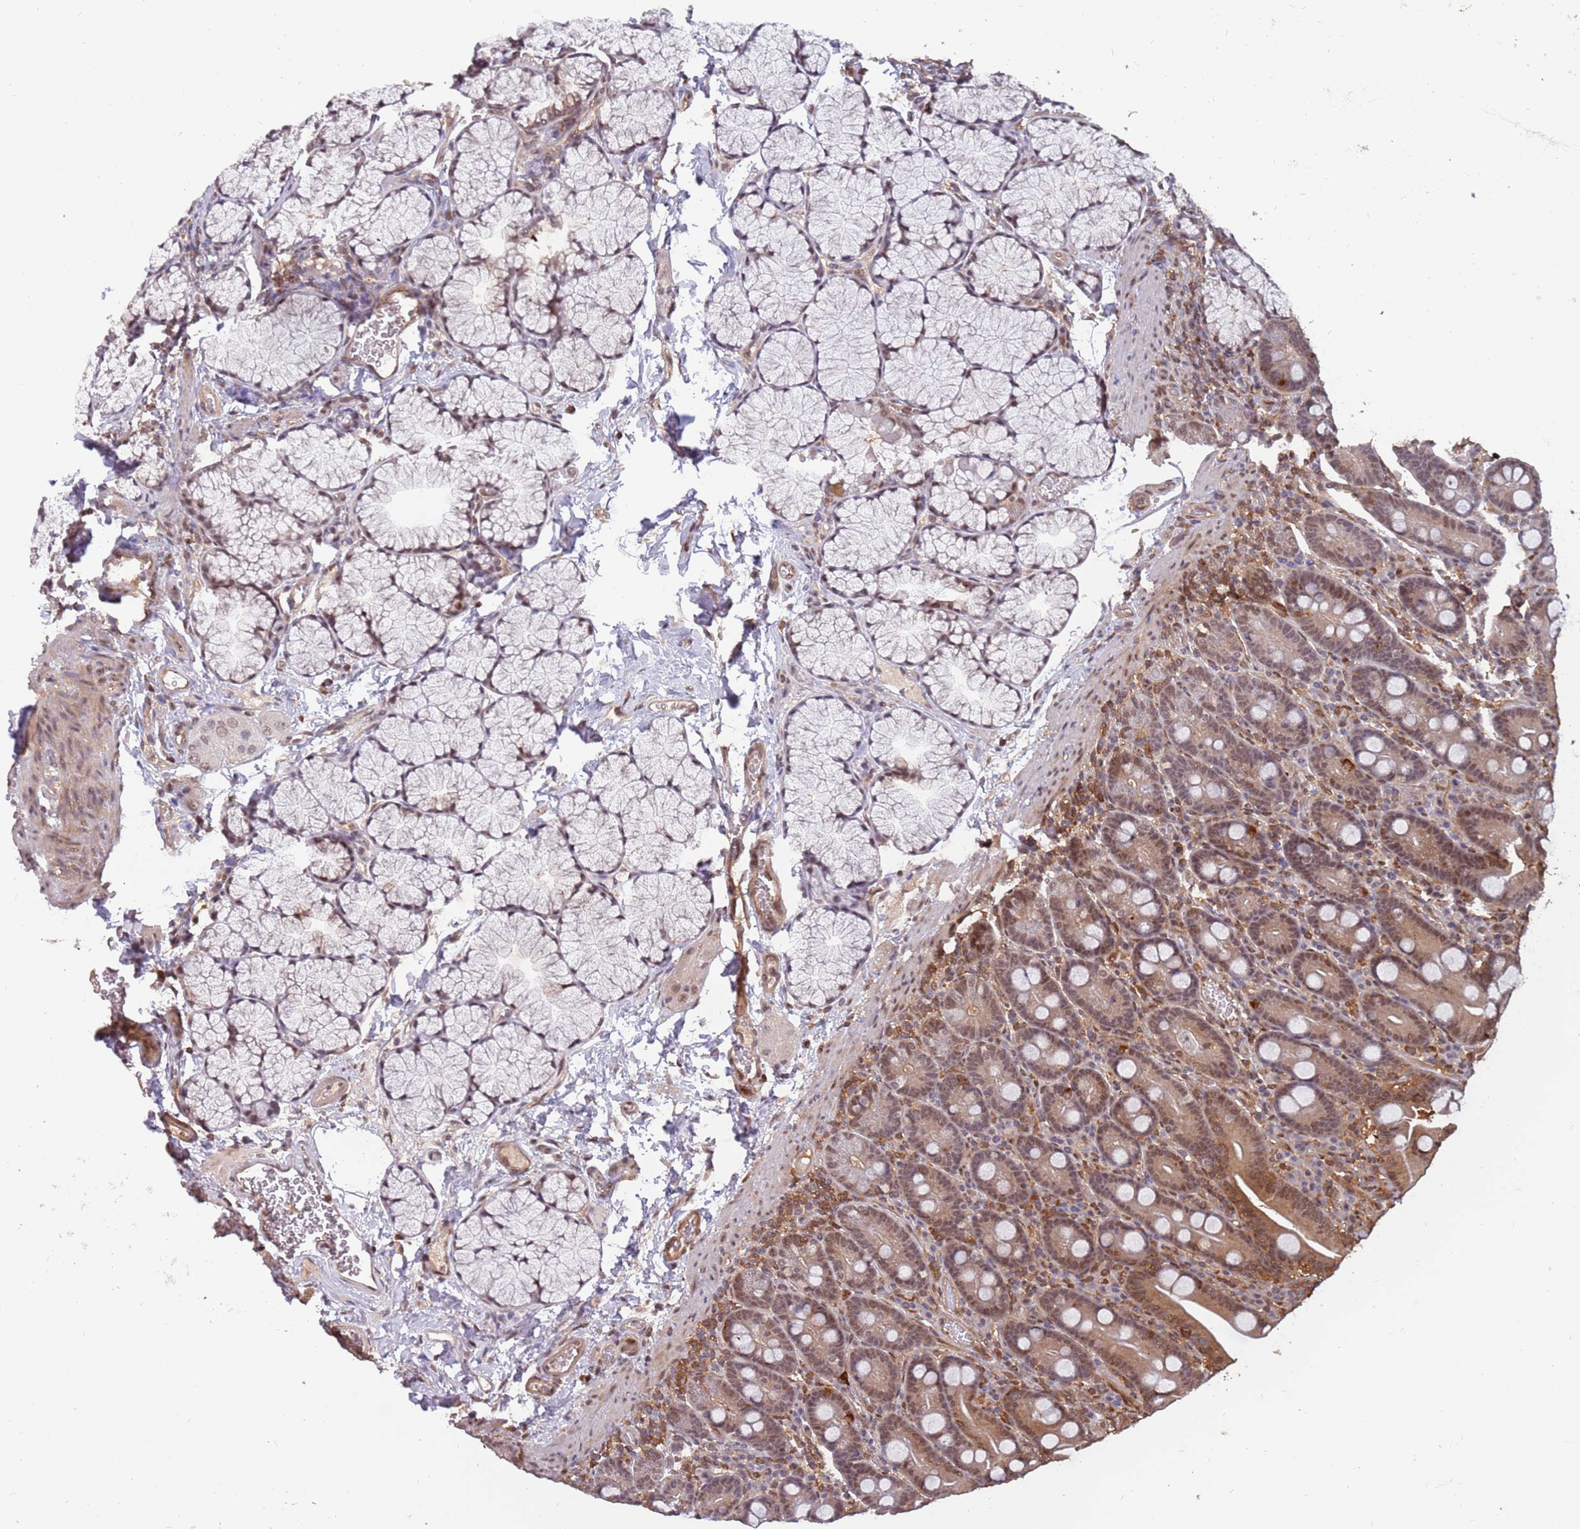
{"staining": {"intensity": "moderate", "quantity": ">75%", "location": "nuclear"}, "tissue": "duodenum", "cell_type": "Glandular cells", "image_type": "normal", "snomed": [{"axis": "morphology", "description": "Normal tissue, NOS"}, {"axis": "topography", "description": "Duodenum"}], "caption": "Human duodenum stained for a protein (brown) displays moderate nuclear positive staining in approximately >75% of glandular cells.", "gene": "GBP2", "patient": {"sex": "male", "age": 35}}